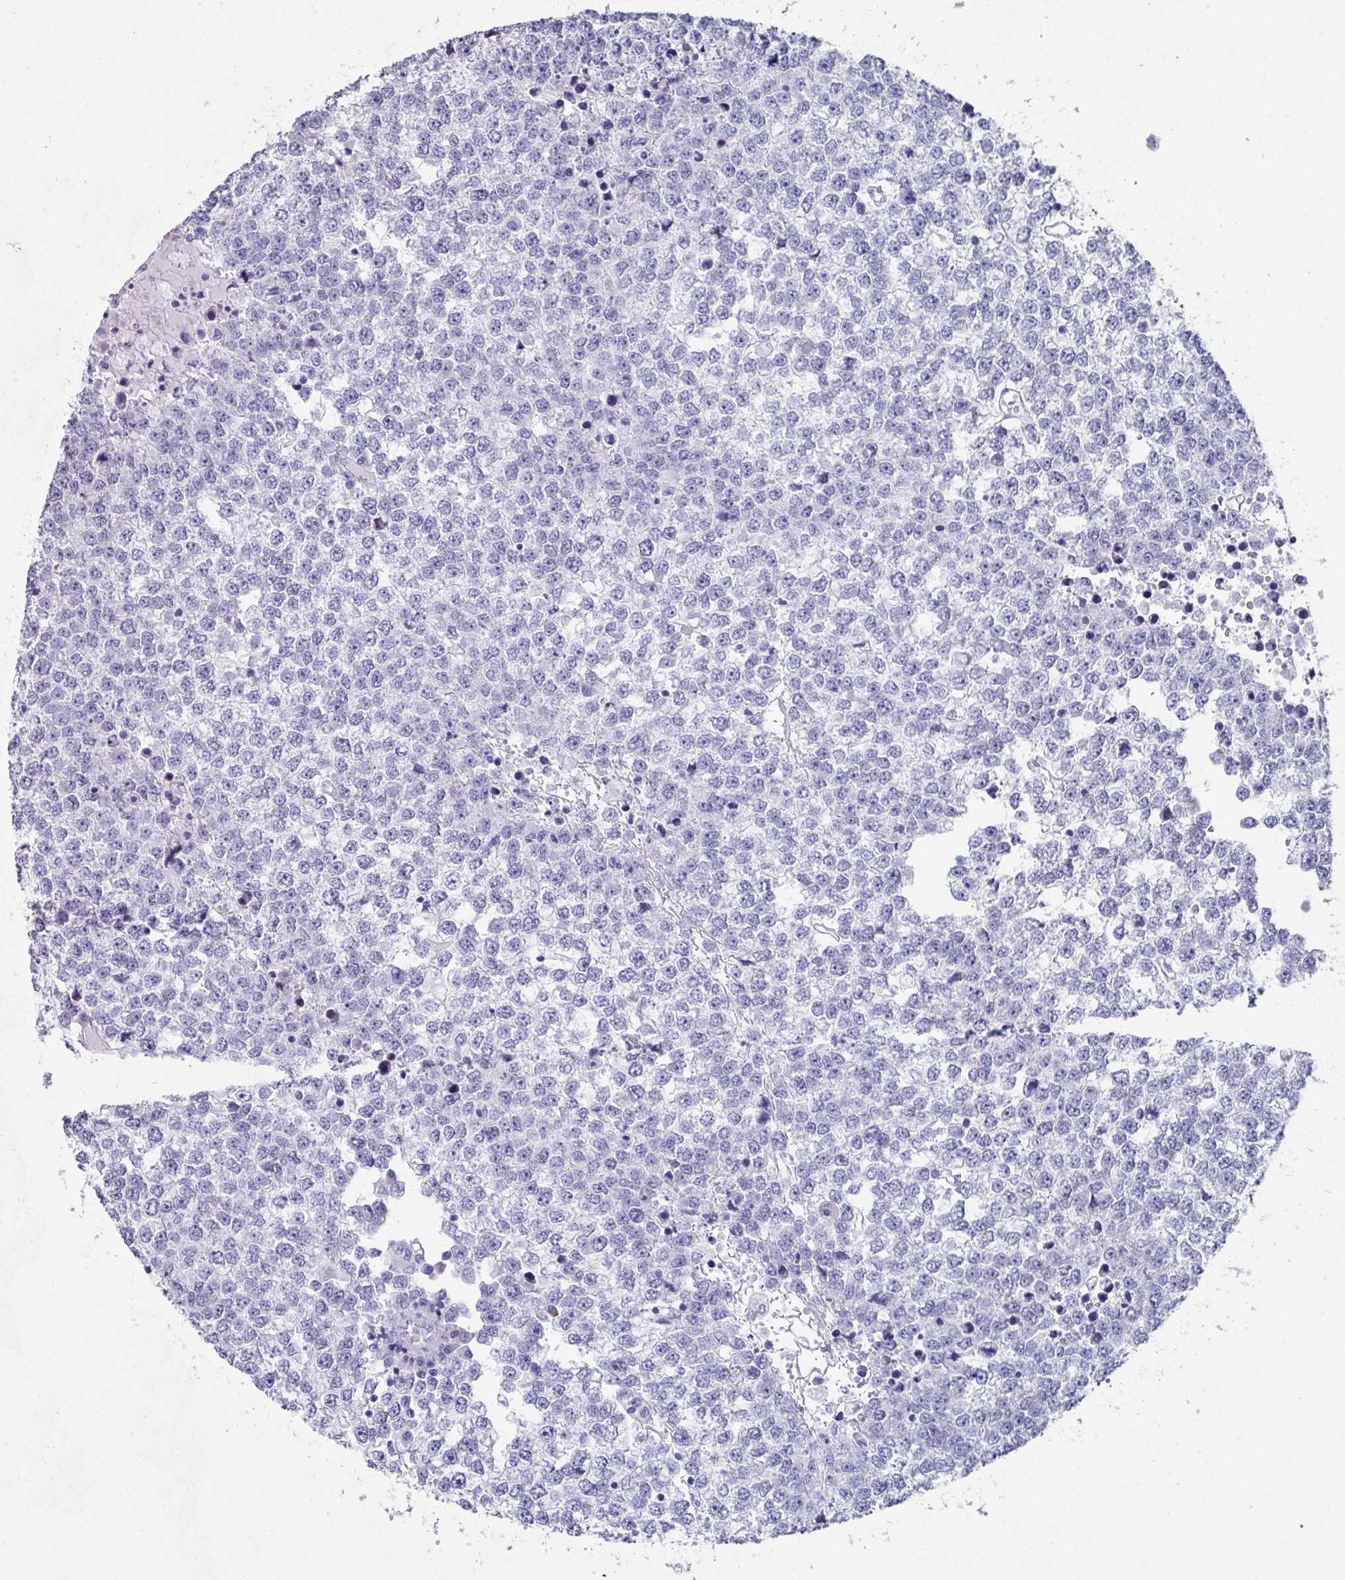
{"staining": {"intensity": "negative", "quantity": "none", "location": "none"}, "tissue": "testis cancer", "cell_type": "Tumor cells", "image_type": "cancer", "snomed": [{"axis": "morphology", "description": "Seminoma, NOS"}, {"axis": "topography", "description": "Testis"}], "caption": "This is a micrograph of immunohistochemistry (IHC) staining of testis cancer (seminoma), which shows no positivity in tumor cells. The staining is performed using DAB brown chromogen with nuclei counter-stained in using hematoxylin.", "gene": "PEX10", "patient": {"sex": "male", "age": 65}}